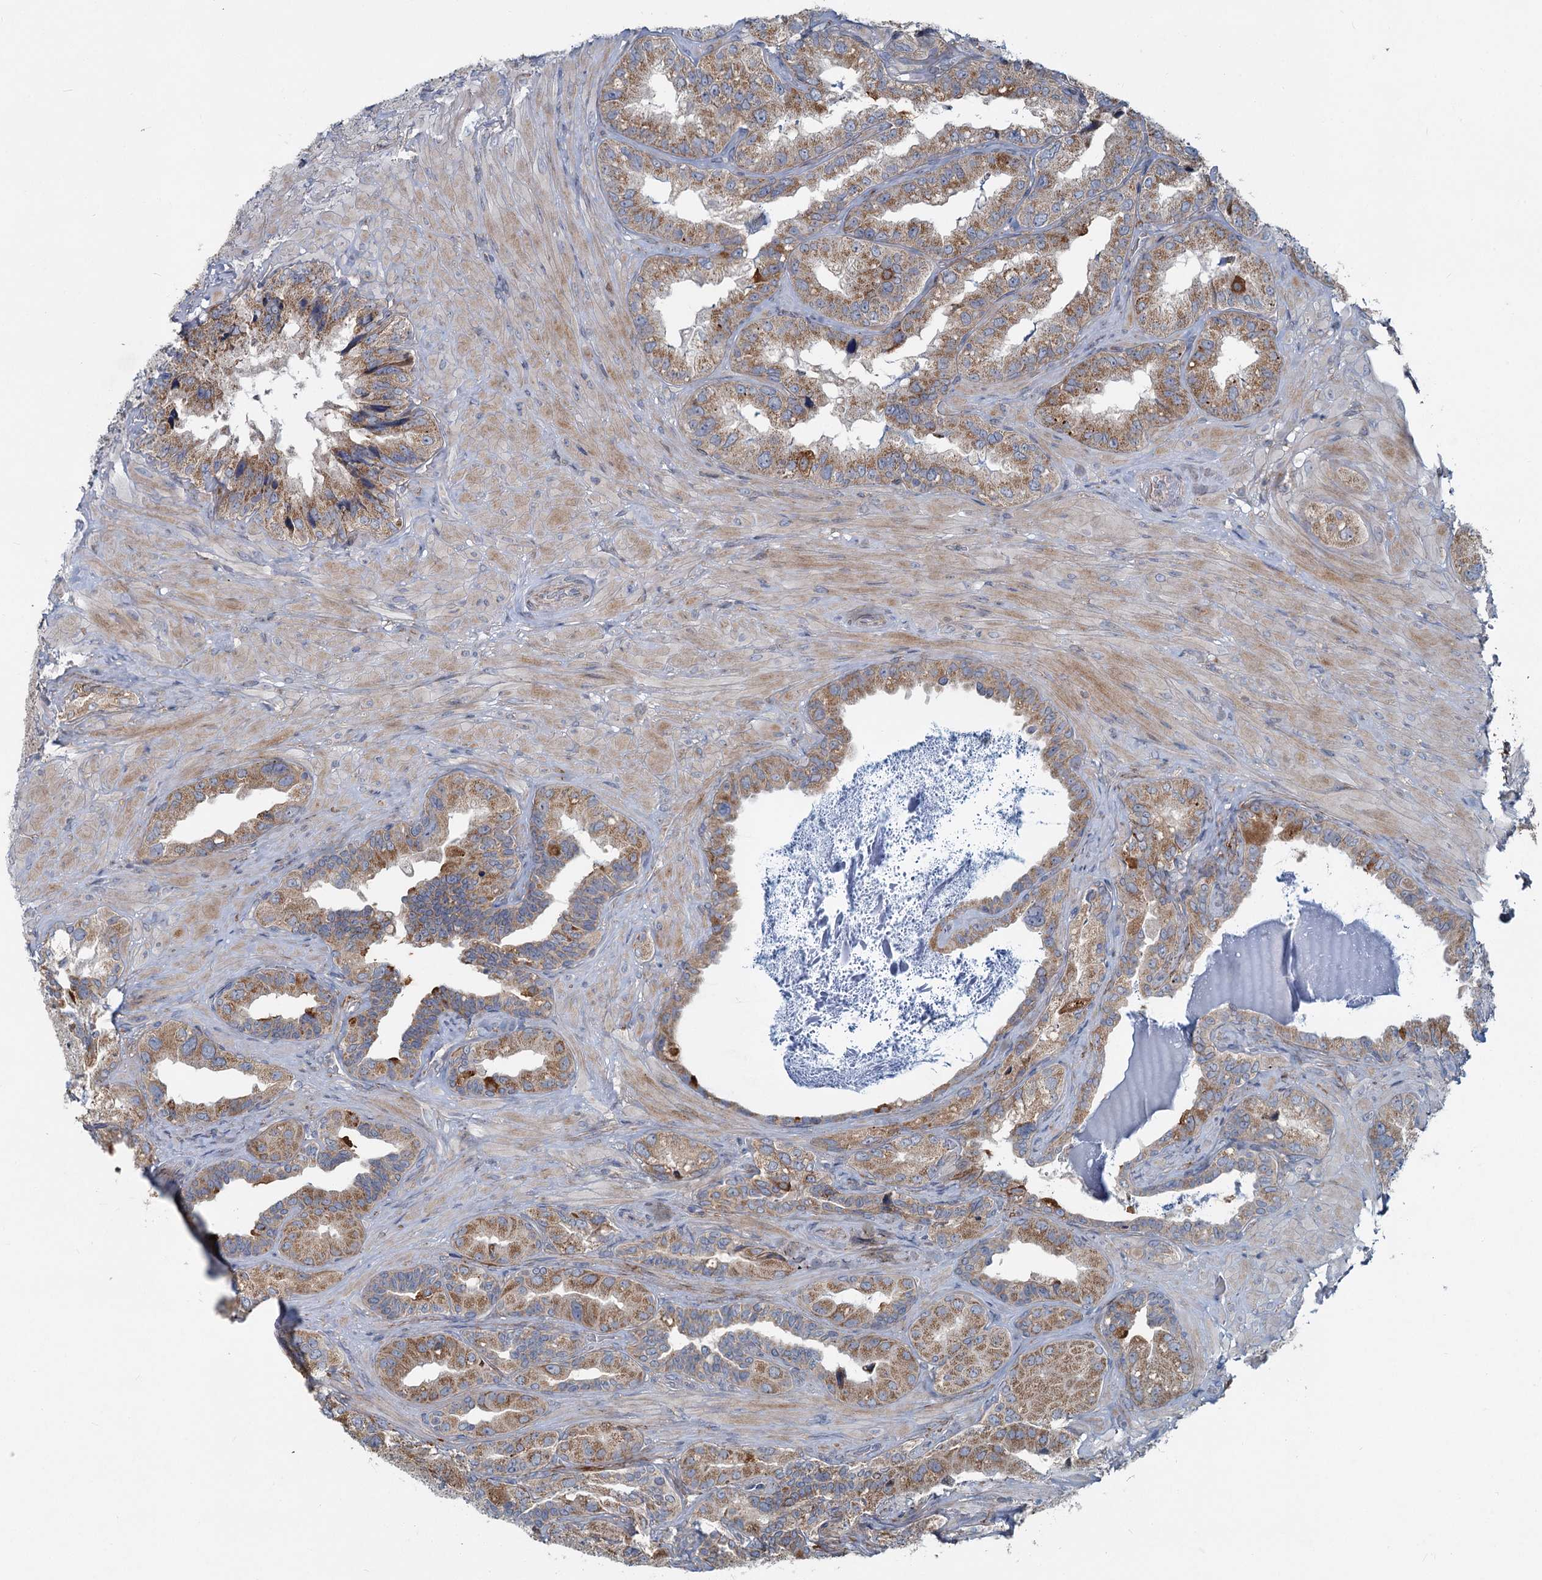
{"staining": {"intensity": "moderate", "quantity": ">75%", "location": "cytoplasmic/membranous"}, "tissue": "seminal vesicle", "cell_type": "Glandular cells", "image_type": "normal", "snomed": [{"axis": "morphology", "description": "Normal tissue, NOS"}, {"axis": "topography", "description": "Seminal veicle"}, {"axis": "topography", "description": "Peripheral nerve tissue"}], "caption": "This histopathology image displays immunohistochemistry (IHC) staining of benign human seminal vesicle, with medium moderate cytoplasmic/membranous staining in approximately >75% of glandular cells.", "gene": "ADCY2", "patient": {"sex": "male", "age": 67}}